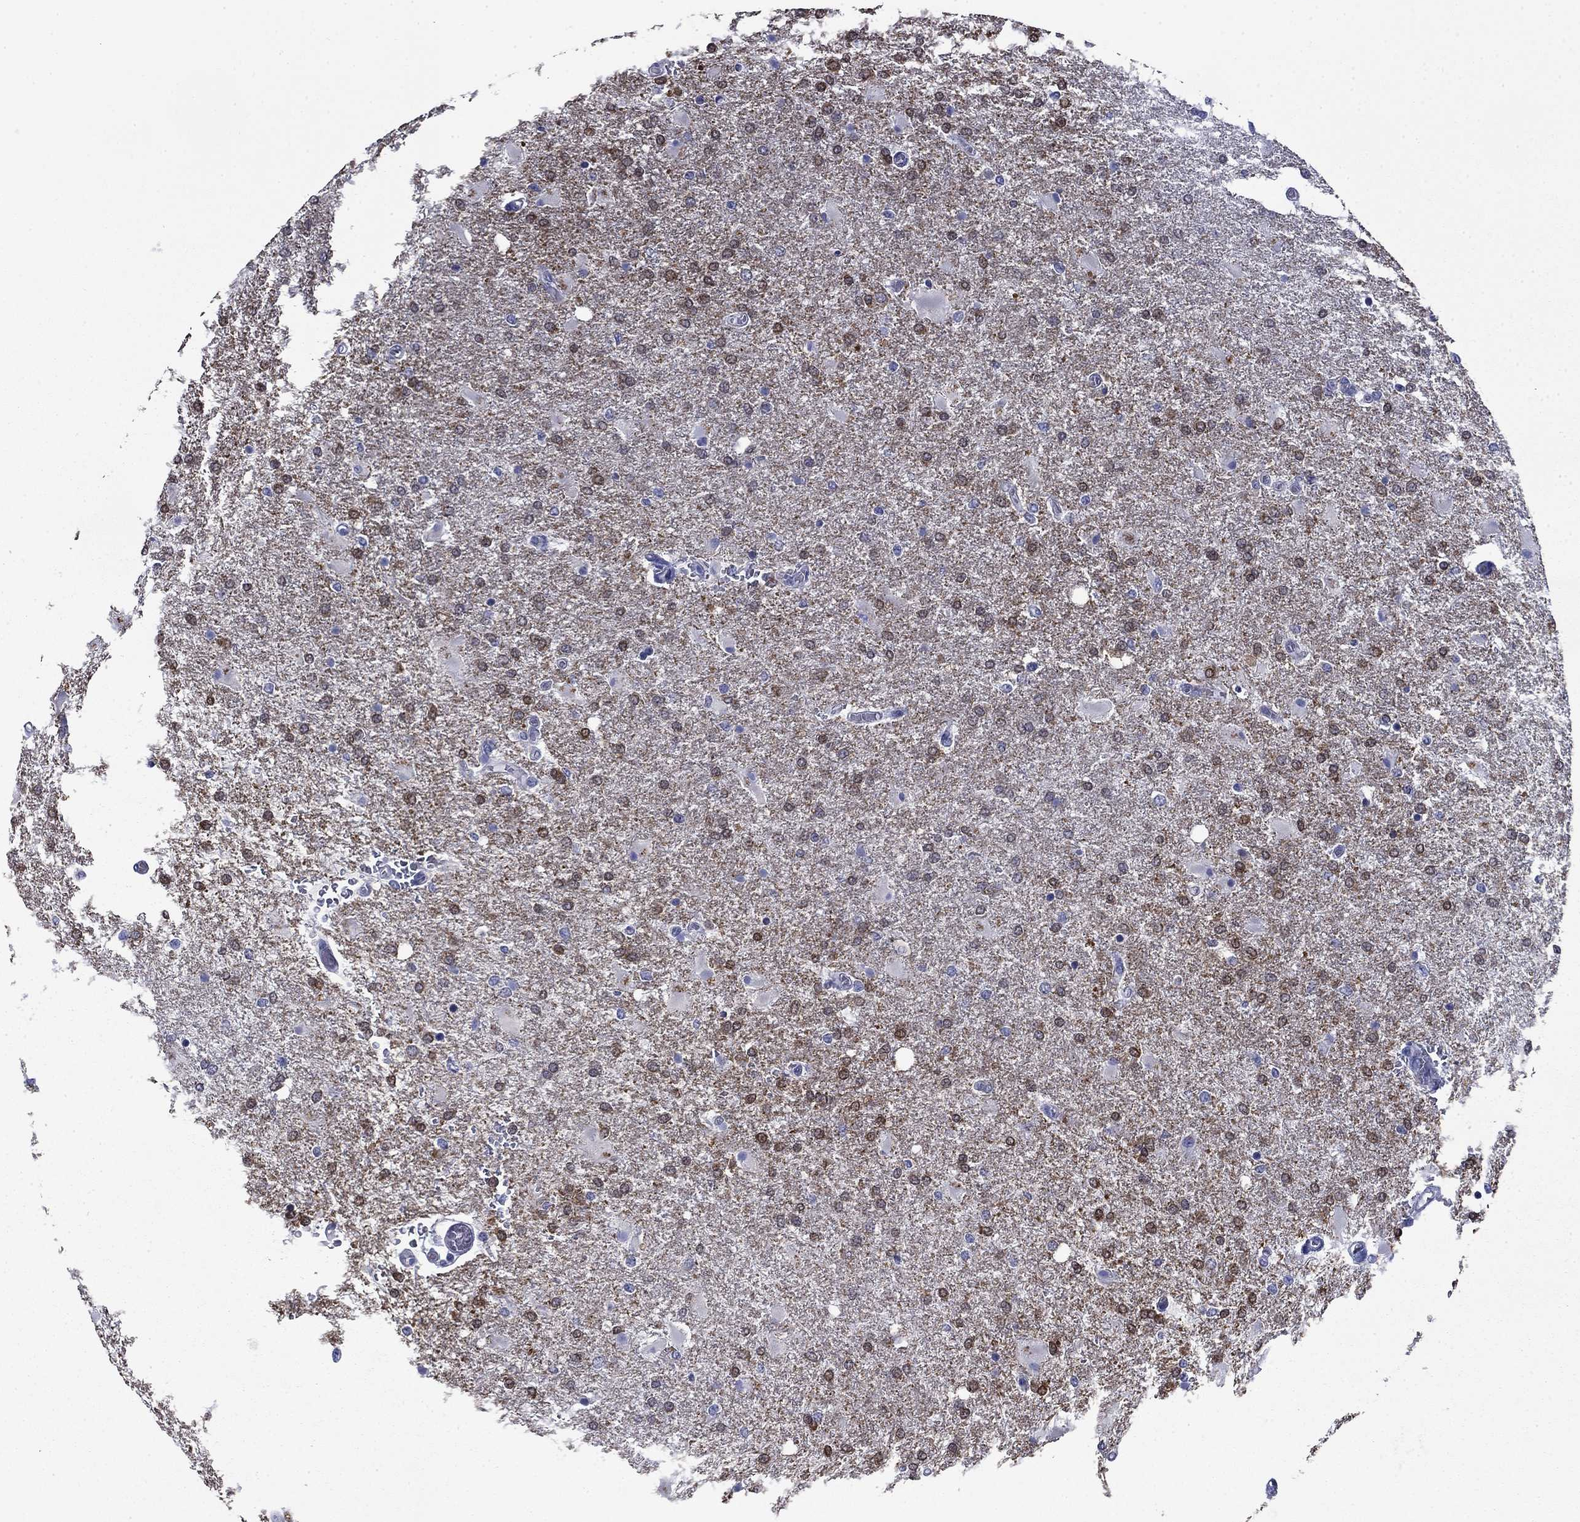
{"staining": {"intensity": "moderate", "quantity": "<25%", "location": "cytoplasmic/membranous"}, "tissue": "glioma", "cell_type": "Tumor cells", "image_type": "cancer", "snomed": [{"axis": "morphology", "description": "Glioma, malignant, High grade"}, {"axis": "topography", "description": "Cerebral cortex"}], "caption": "A high-resolution micrograph shows IHC staining of glioma, which displays moderate cytoplasmic/membranous expression in approximately <25% of tumor cells.", "gene": "BCL2L14", "patient": {"sex": "male", "age": 79}}